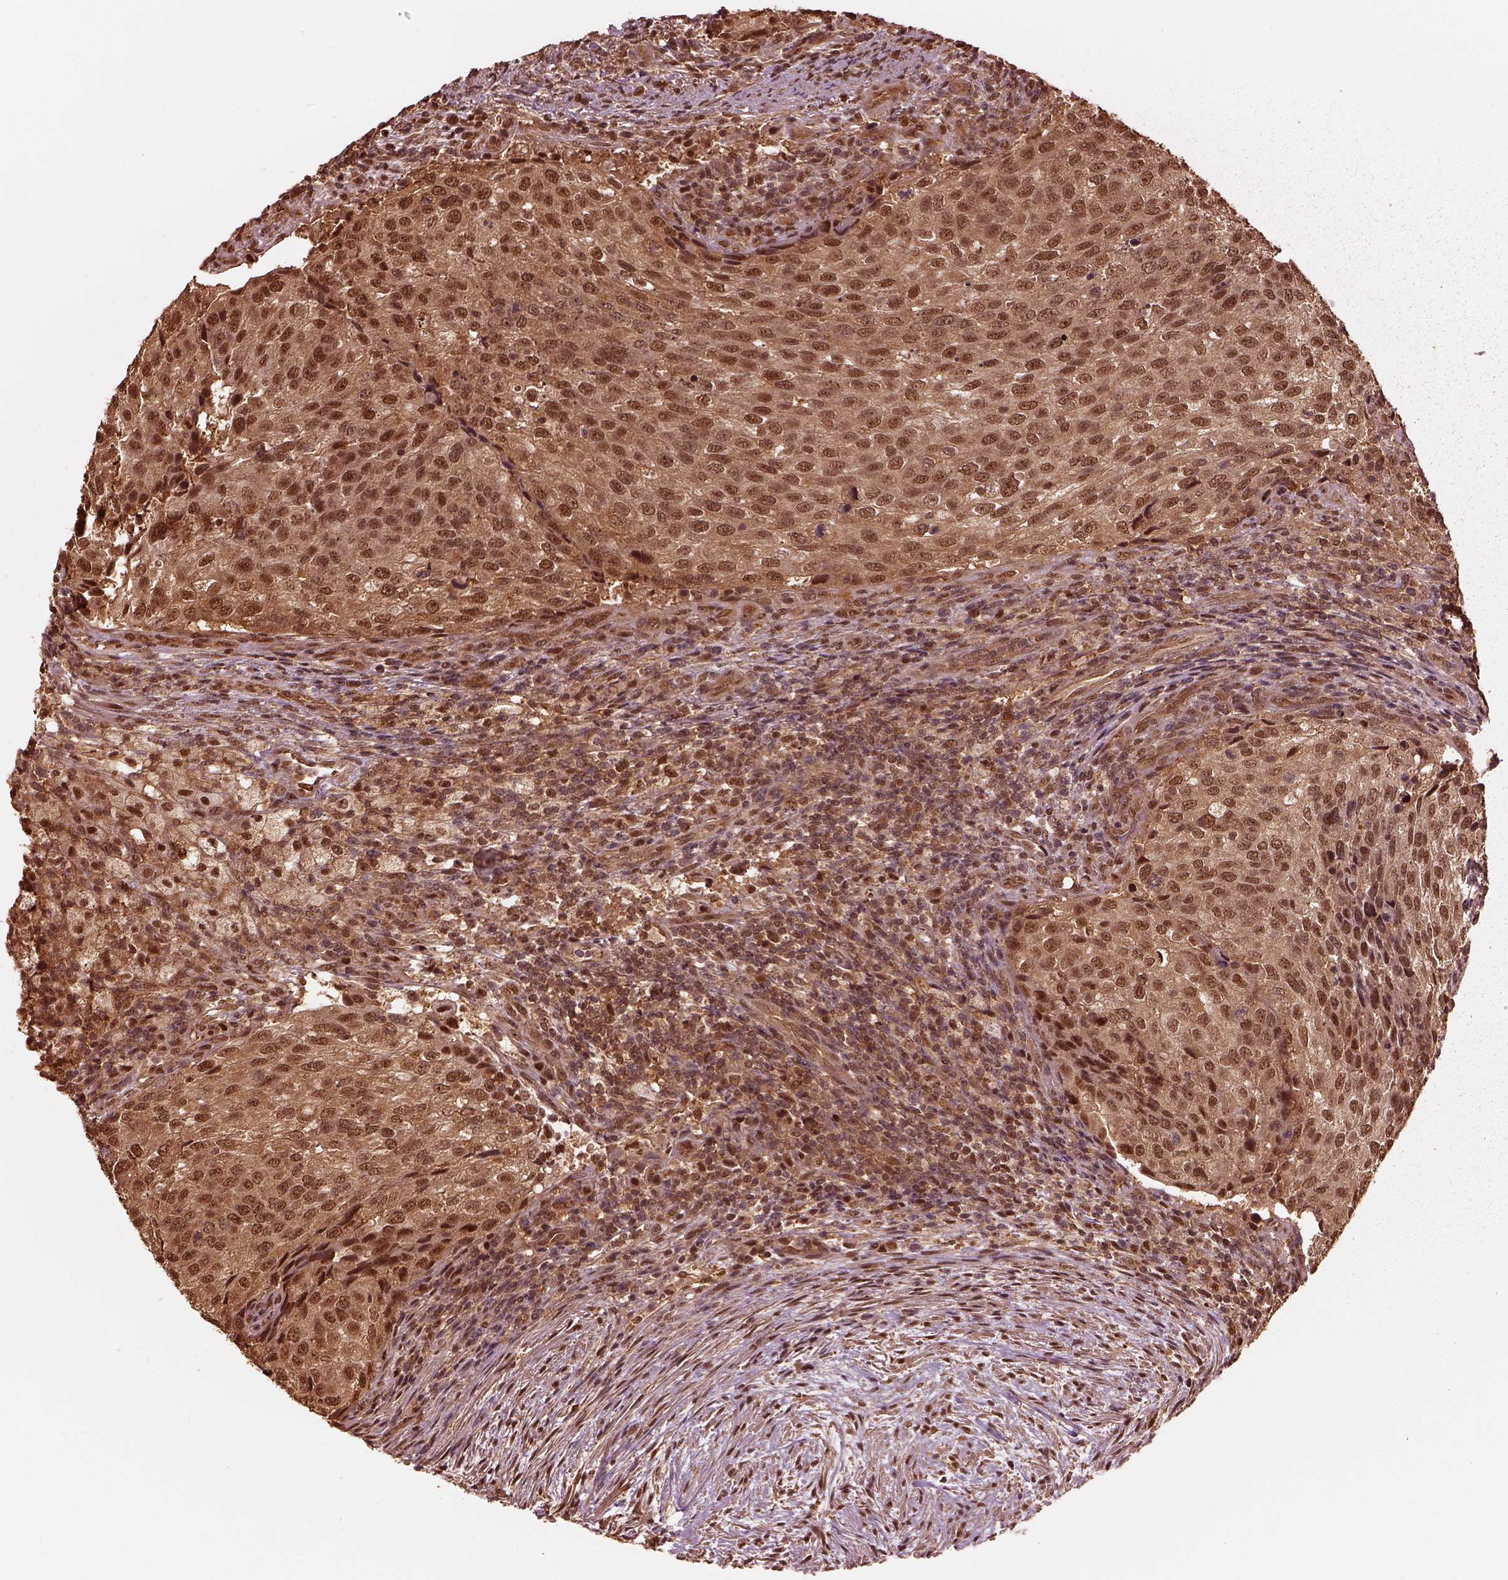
{"staining": {"intensity": "strong", "quantity": ">75%", "location": "cytoplasmic/membranous,nuclear"}, "tissue": "urothelial cancer", "cell_type": "Tumor cells", "image_type": "cancer", "snomed": [{"axis": "morphology", "description": "Urothelial carcinoma, High grade"}, {"axis": "topography", "description": "Urinary bladder"}], "caption": "Protein staining by IHC reveals strong cytoplasmic/membranous and nuclear expression in about >75% of tumor cells in urothelial cancer.", "gene": "PSMC5", "patient": {"sex": "female", "age": 78}}